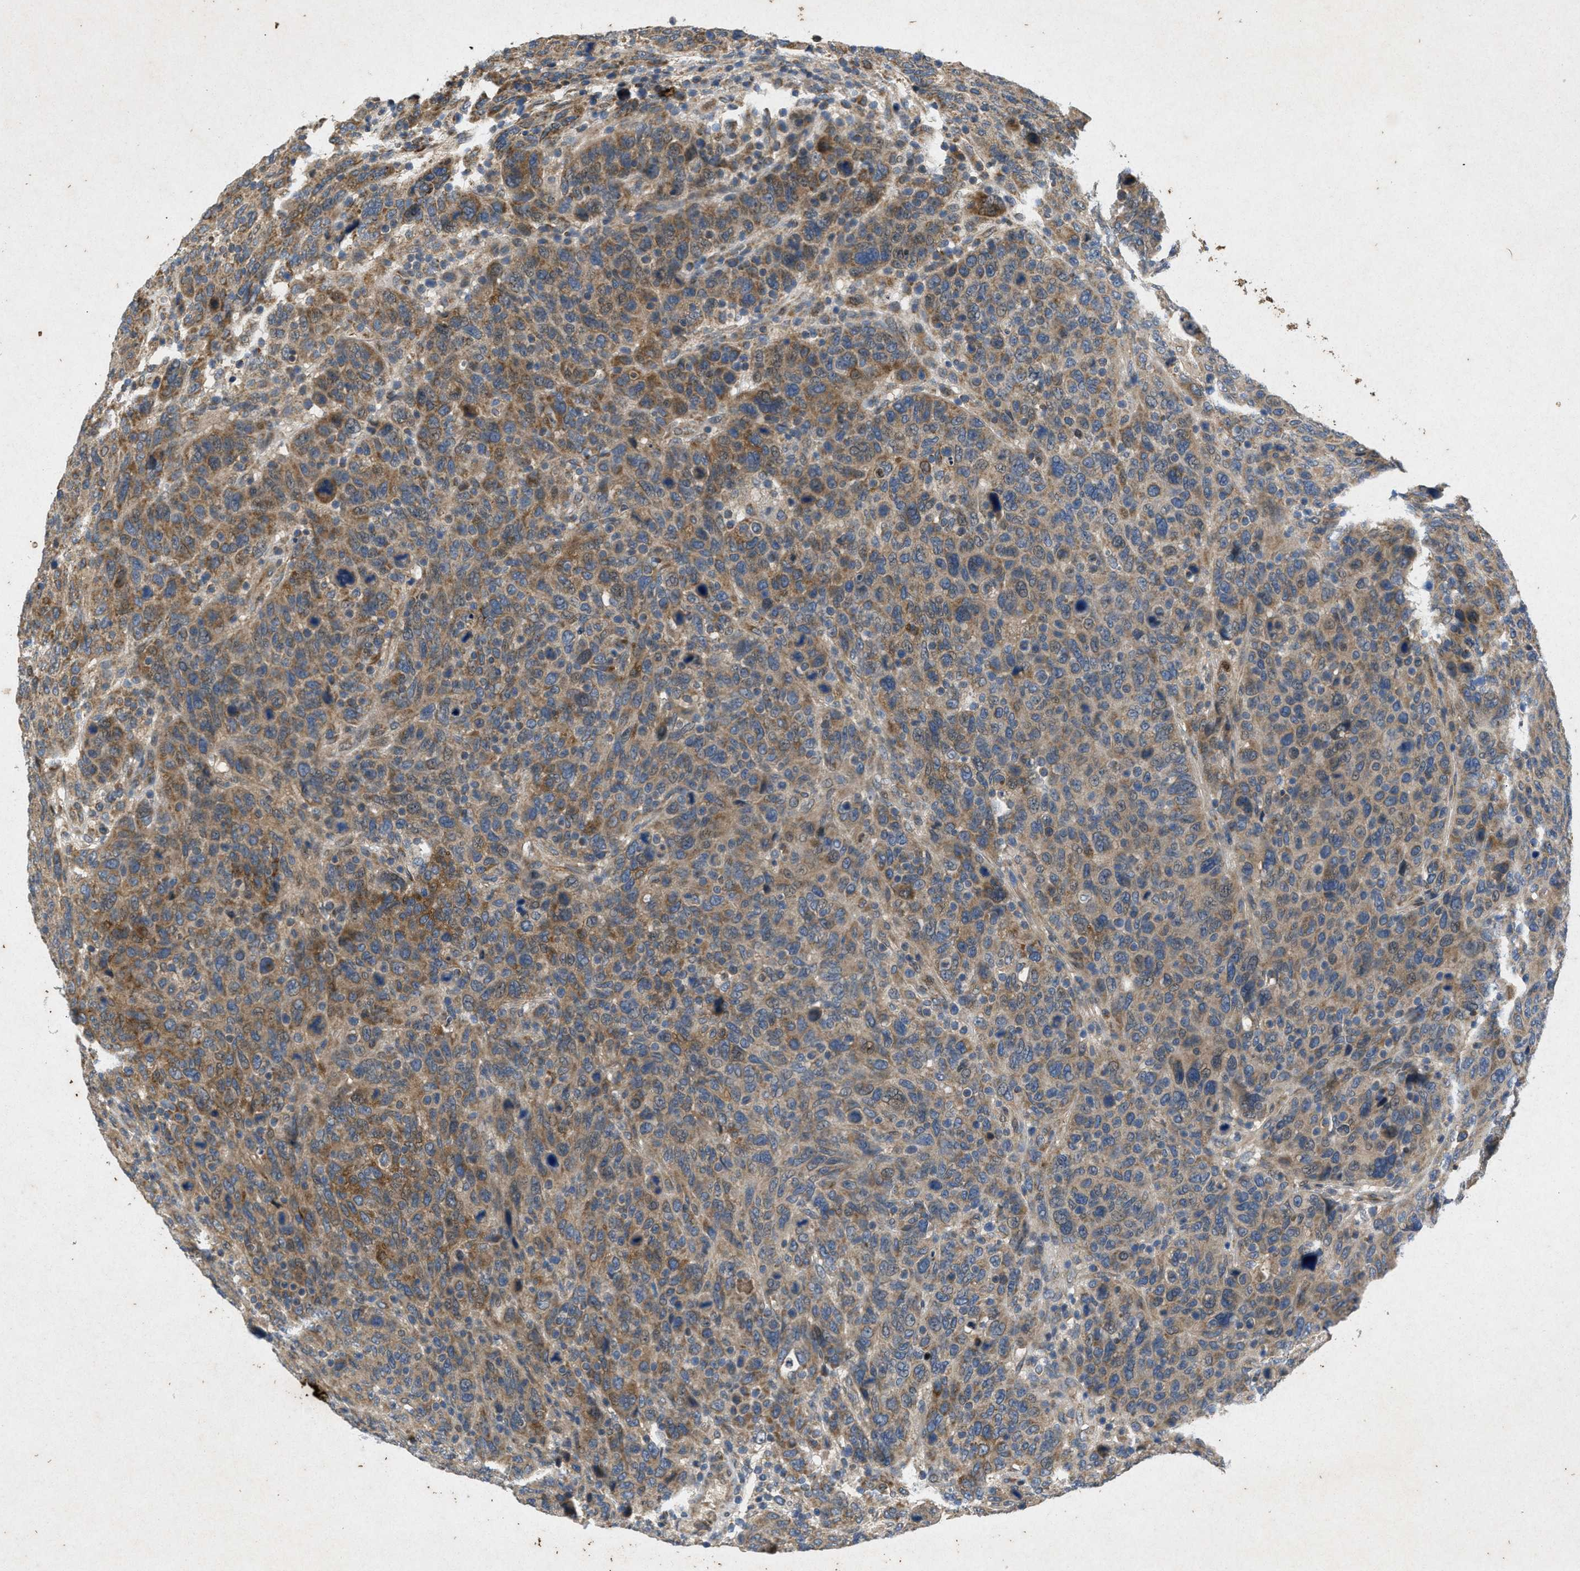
{"staining": {"intensity": "moderate", "quantity": ">75%", "location": "cytoplasmic/membranous"}, "tissue": "breast cancer", "cell_type": "Tumor cells", "image_type": "cancer", "snomed": [{"axis": "morphology", "description": "Duct carcinoma"}, {"axis": "topography", "description": "Breast"}], "caption": "Approximately >75% of tumor cells in human infiltrating ductal carcinoma (breast) demonstrate moderate cytoplasmic/membranous protein positivity as visualized by brown immunohistochemical staining.", "gene": "PRKG2", "patient": {"sex": "female", "age": 37}}